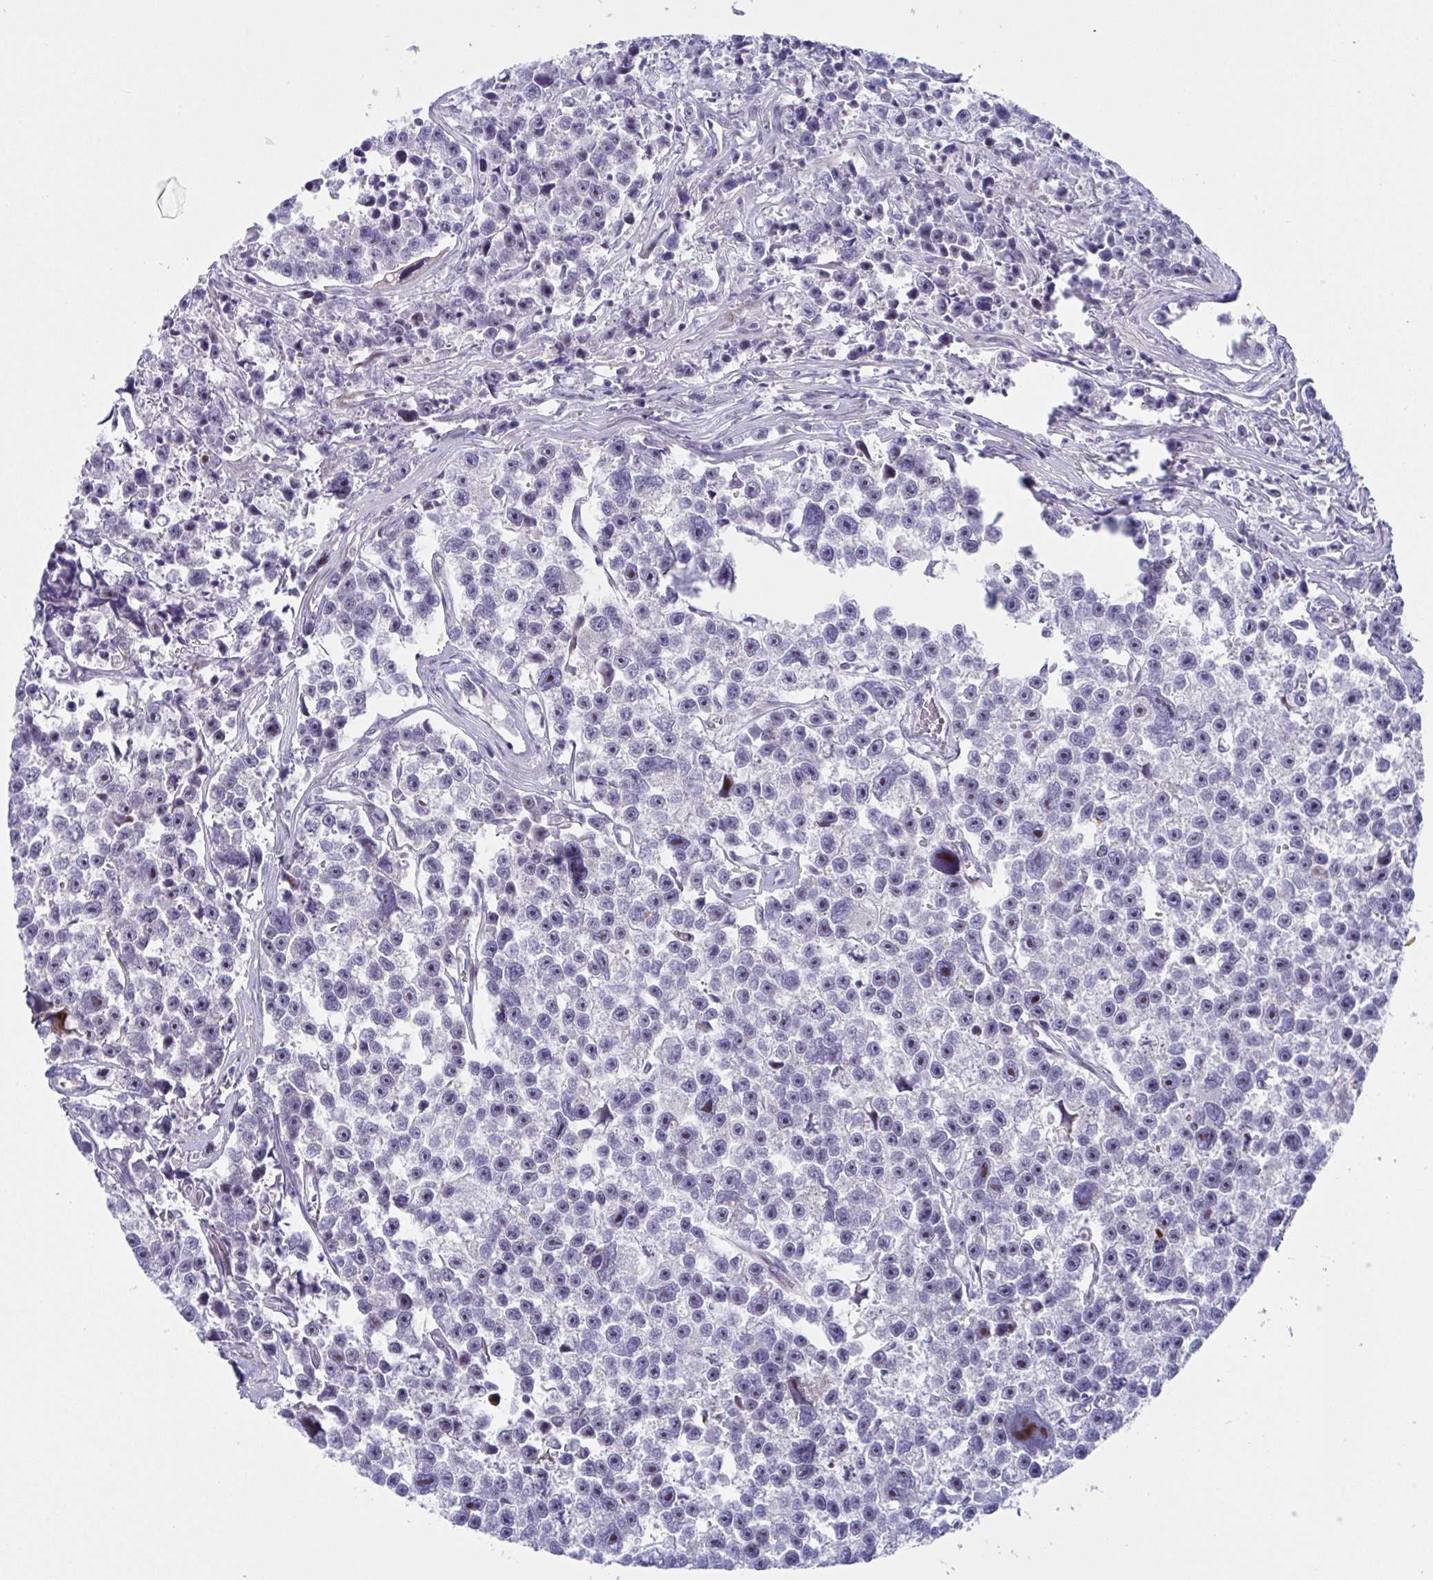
{"staining": {"intensity": "negative", "quantity": "none", "location": "none"}, "tissue": "testis cancer", "cell_type": "Tumor cells", "image_type": "cancer", "snomed": [{"axis": "morphology", "description": "Seminoma, NOS"}, {"axis": "topography", "description": "Testis"}], "caption": "Tumor cells are negative for brown protein staining in testis cancer (seminoma).", "gene": "ZNF713", "patient": {"sex": "male", "age": 26}}